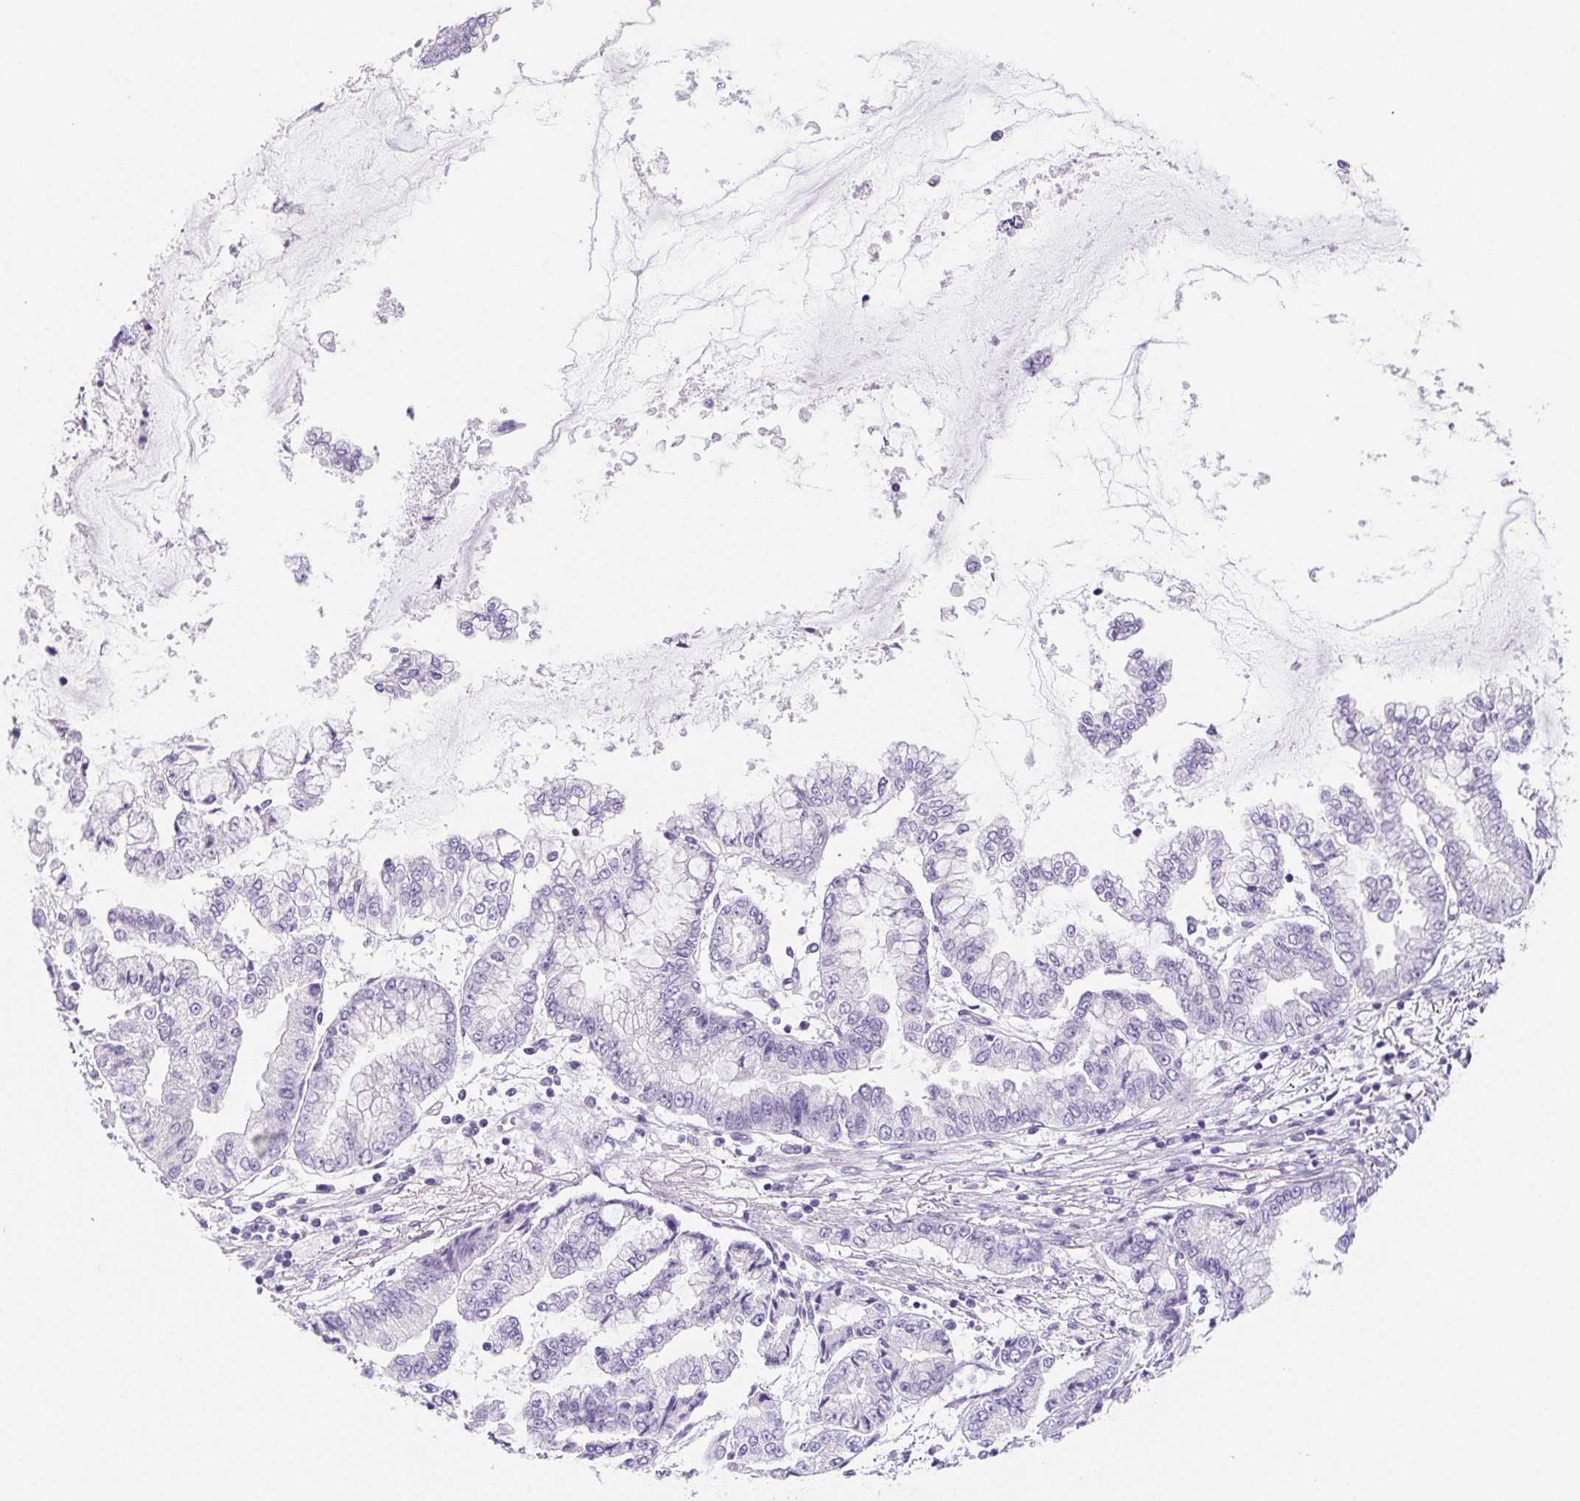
{"staining": {"intensity": "negative", "quantity": "none", "location": "none"}, "tissue": "stomach cancer", "cell_type": "Tumor cells", "image_type": "cancer", "snomed": [{"axis": "morphology", "description": "Adenocarcinoma, NOS"}, {"axis": "topography", "description": "Stomach, upper"}], "caption": "The image exhibits no significant expression in tumor cells of stomach cancer (adenocarcinoma).", "gene": "CYP21A2", "patient": {"sex": "female", "age": 74}}